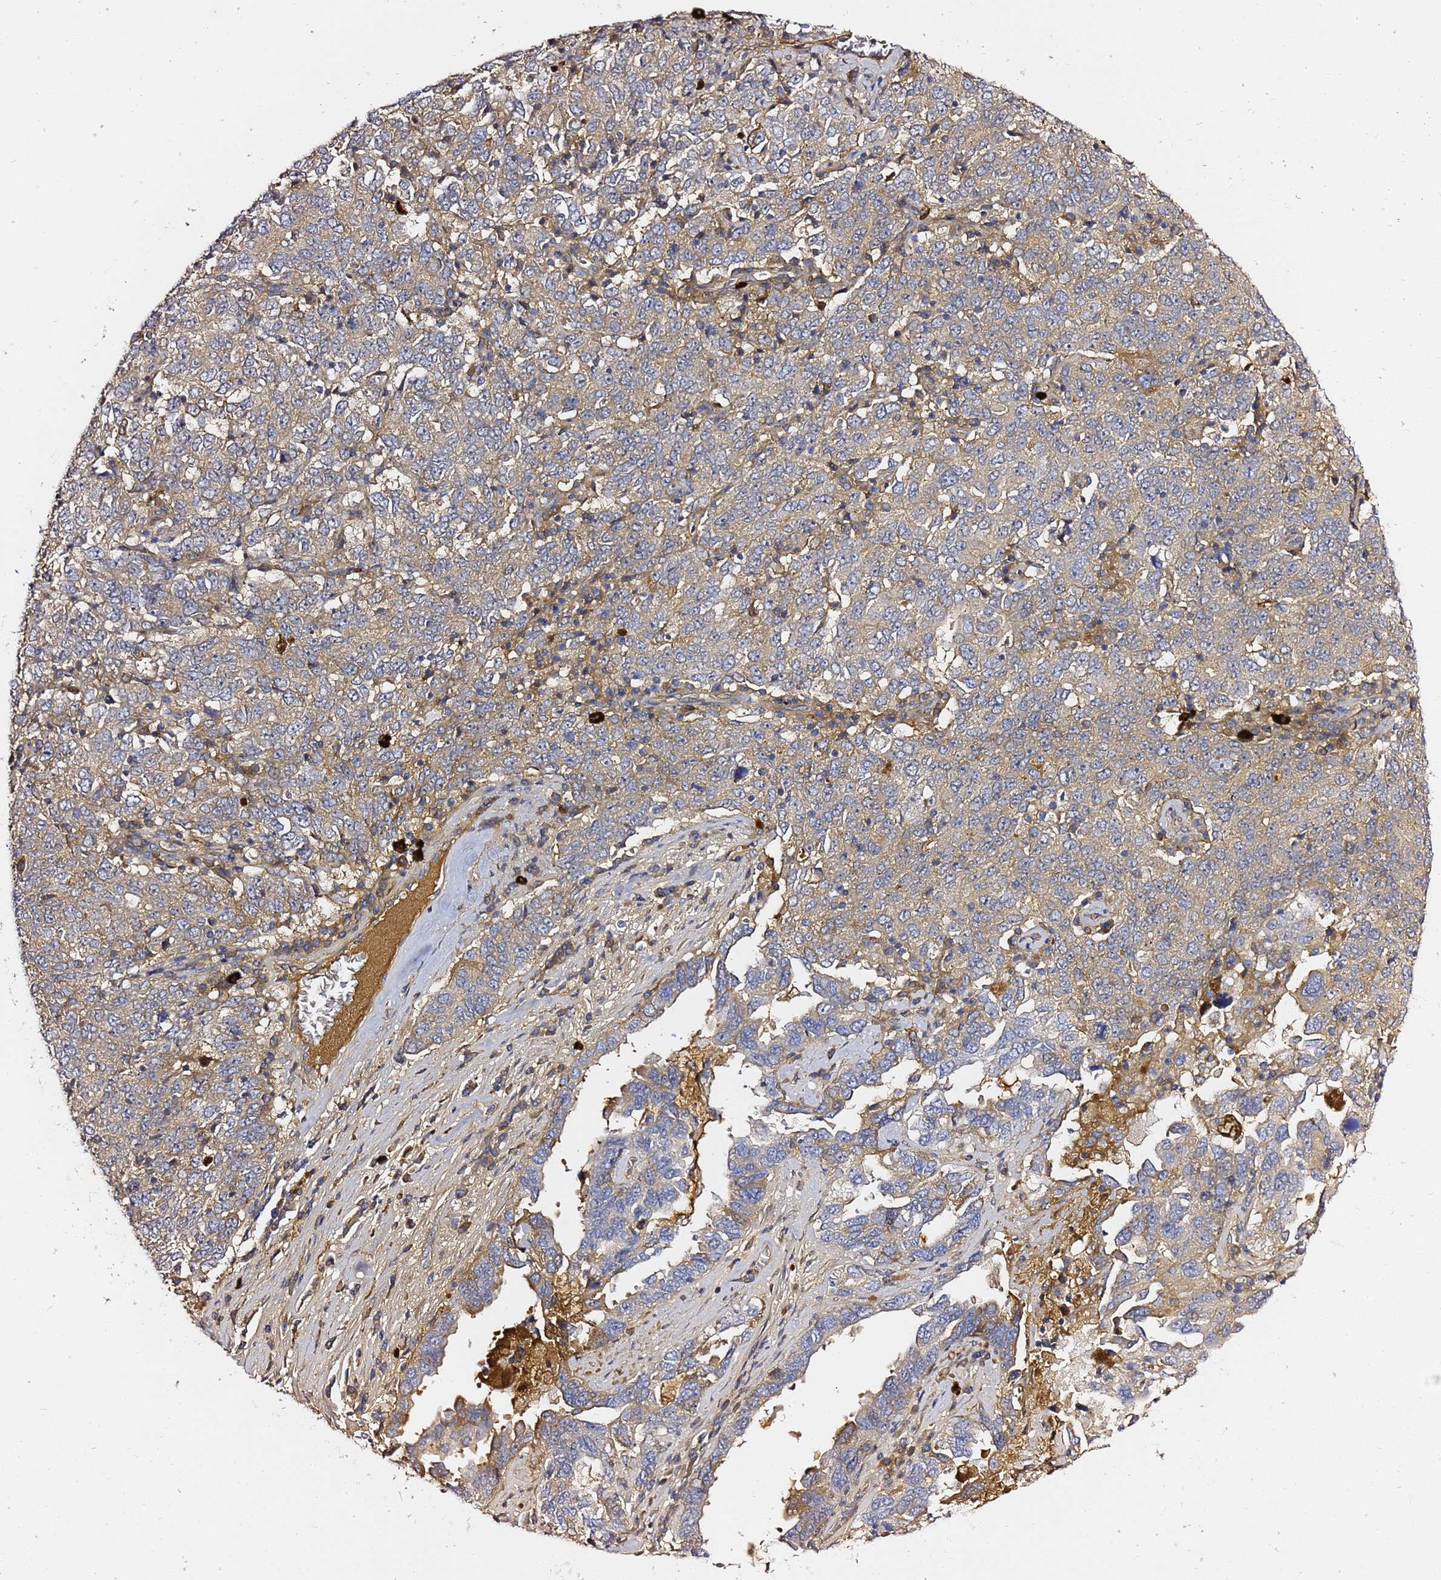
{"staining": {"intensity": "moderate", "quantity": "25%-75%", "location": "cytoplasmic/membranous"}, "tissue": "ovarian cancer", "cell_type": "Tumor cells", "image_type": "cancer", "snomed": [{"axis": "morphology", "description": "Carcinoma, endometroid"}, {"axis": "topography", "description": "Ovary"}], "caption": "Immunohistochemical staining of human ovarian cancer reveals medium levels of moderate cytoplasmic/membranous protein expression in approximately 25%-75% of tumor cells.", "gene": "MON1B", "patient": {"sex": "female", "age": 62}}